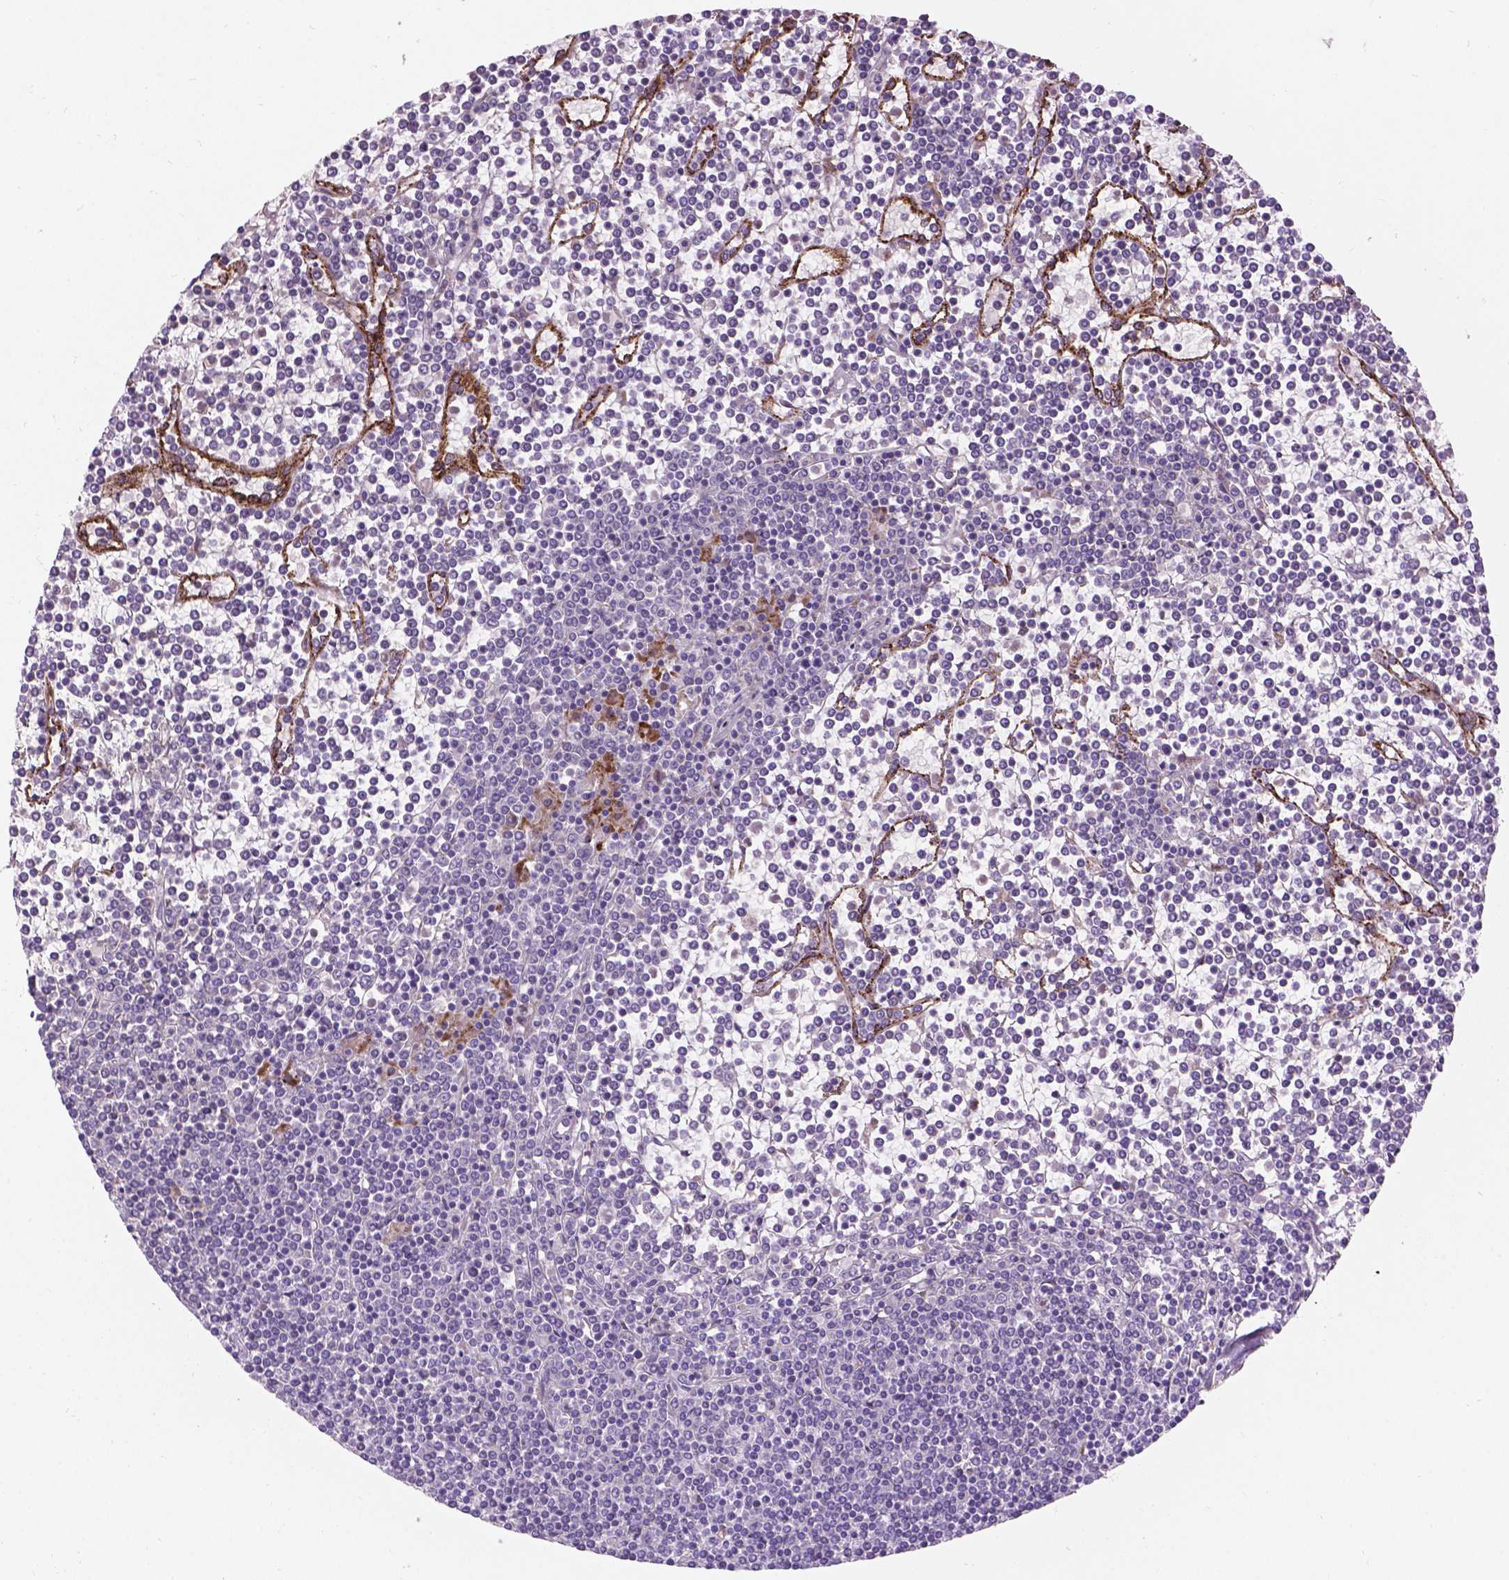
{"staining": {"intensity": "negative", "quantity": "none", "location": "none"}, "tissue": "lymphoma", "cell_type": "Tumor cells", "image_type": "cancer", "snomed": [{"axis": "morphology", "description": "Malignant lymphoma, non-Hodgkin's type, Low grade"}, {"axis": "topography", "description": "Spleen"}], "caption": "This is a histopathology image of immunohistochemistry staining of lymphoma, which shows no positivity in tumor cells.", "gene": "NOXO1", "patient": {"sex": "female", "age": 19}}